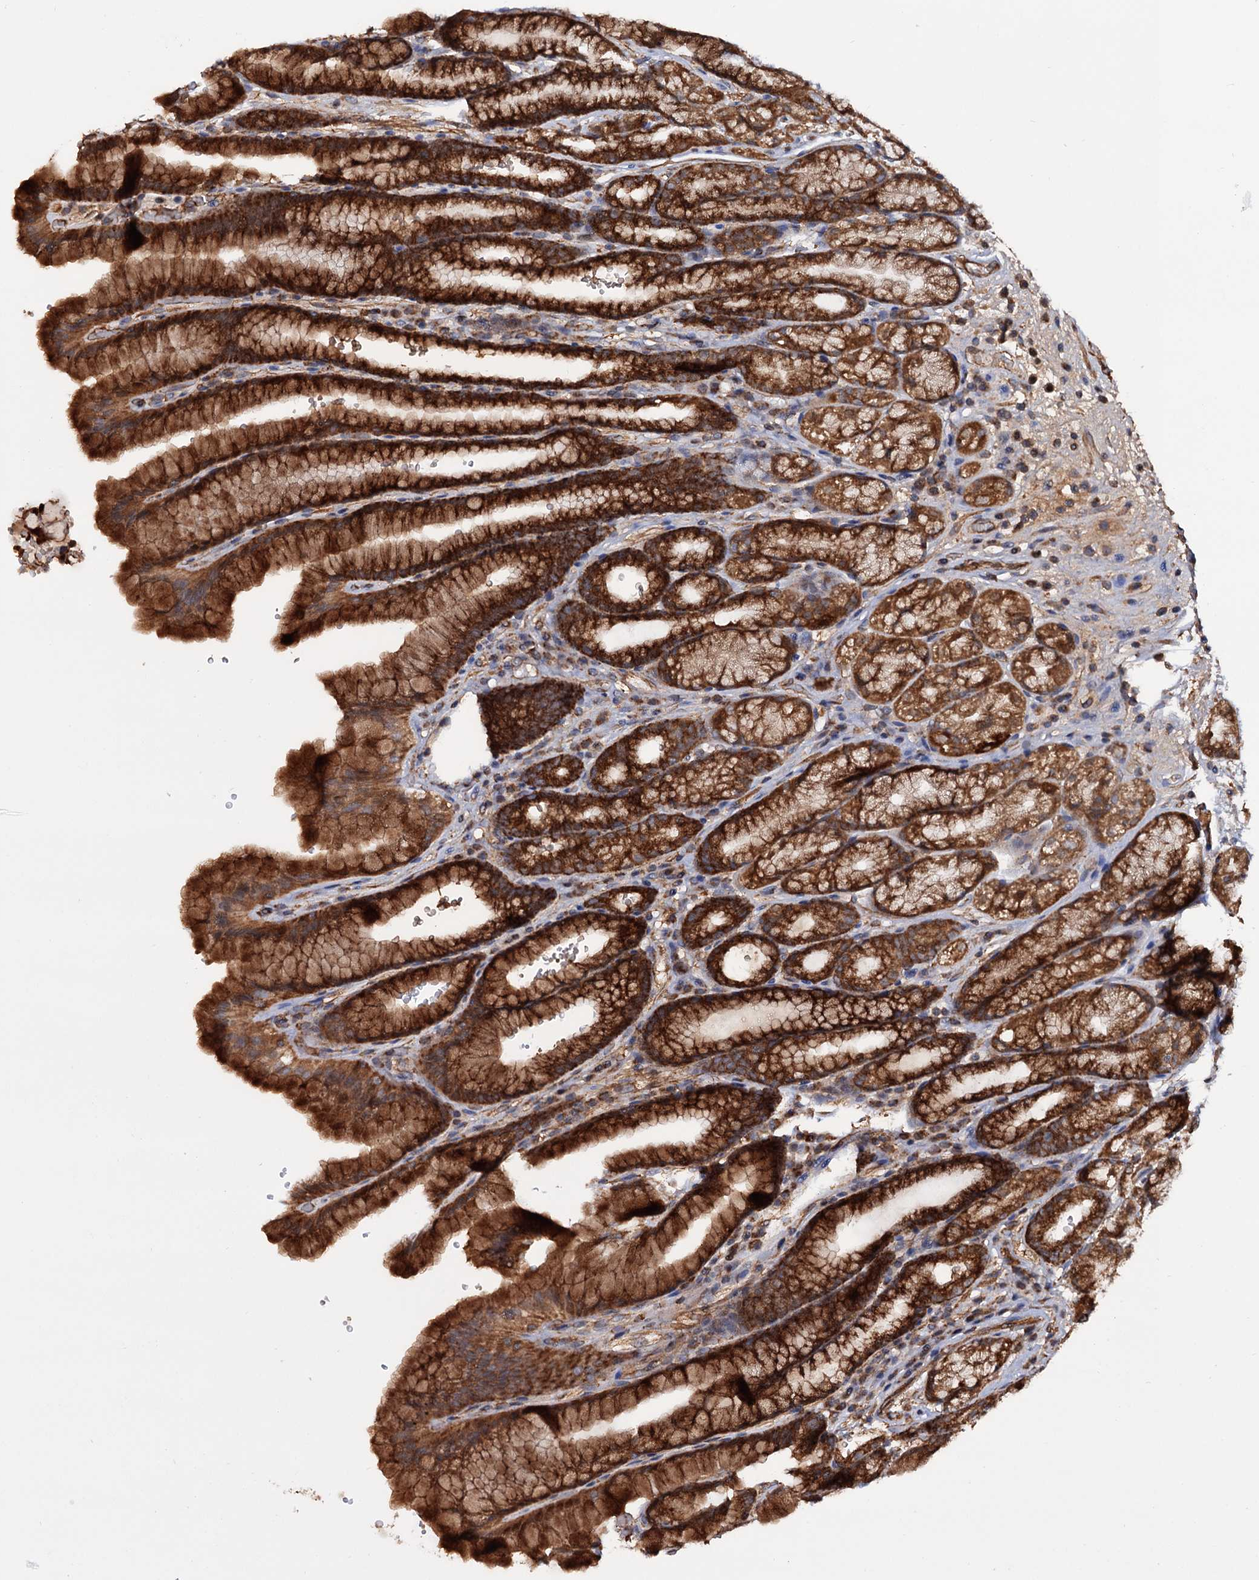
{"staining": {"intensity": "strong", "quantity": ">75%", "location": "cytoplasmic/membranous"}, "tissue": "stomach", "cell_type": "Glandular cells", "image_type": "normal", "snomed": [{"axis": "morphology", "description": "Normal tissue, NOS"}, {"axis": "morphology", "description": "Adenocarcinoma, NOS"}, {"axis": "topography", "description": "Stomach"}], "caption": "A histopathology image of human stomach stained for a protein displays strong cytoplasmic/membranous brown staining in glandular cells. (Brightfield microscopy of DAB IHC at high magnification).", "gene": "MRPL42", "patient": {"sex": "male", "age": 57}}